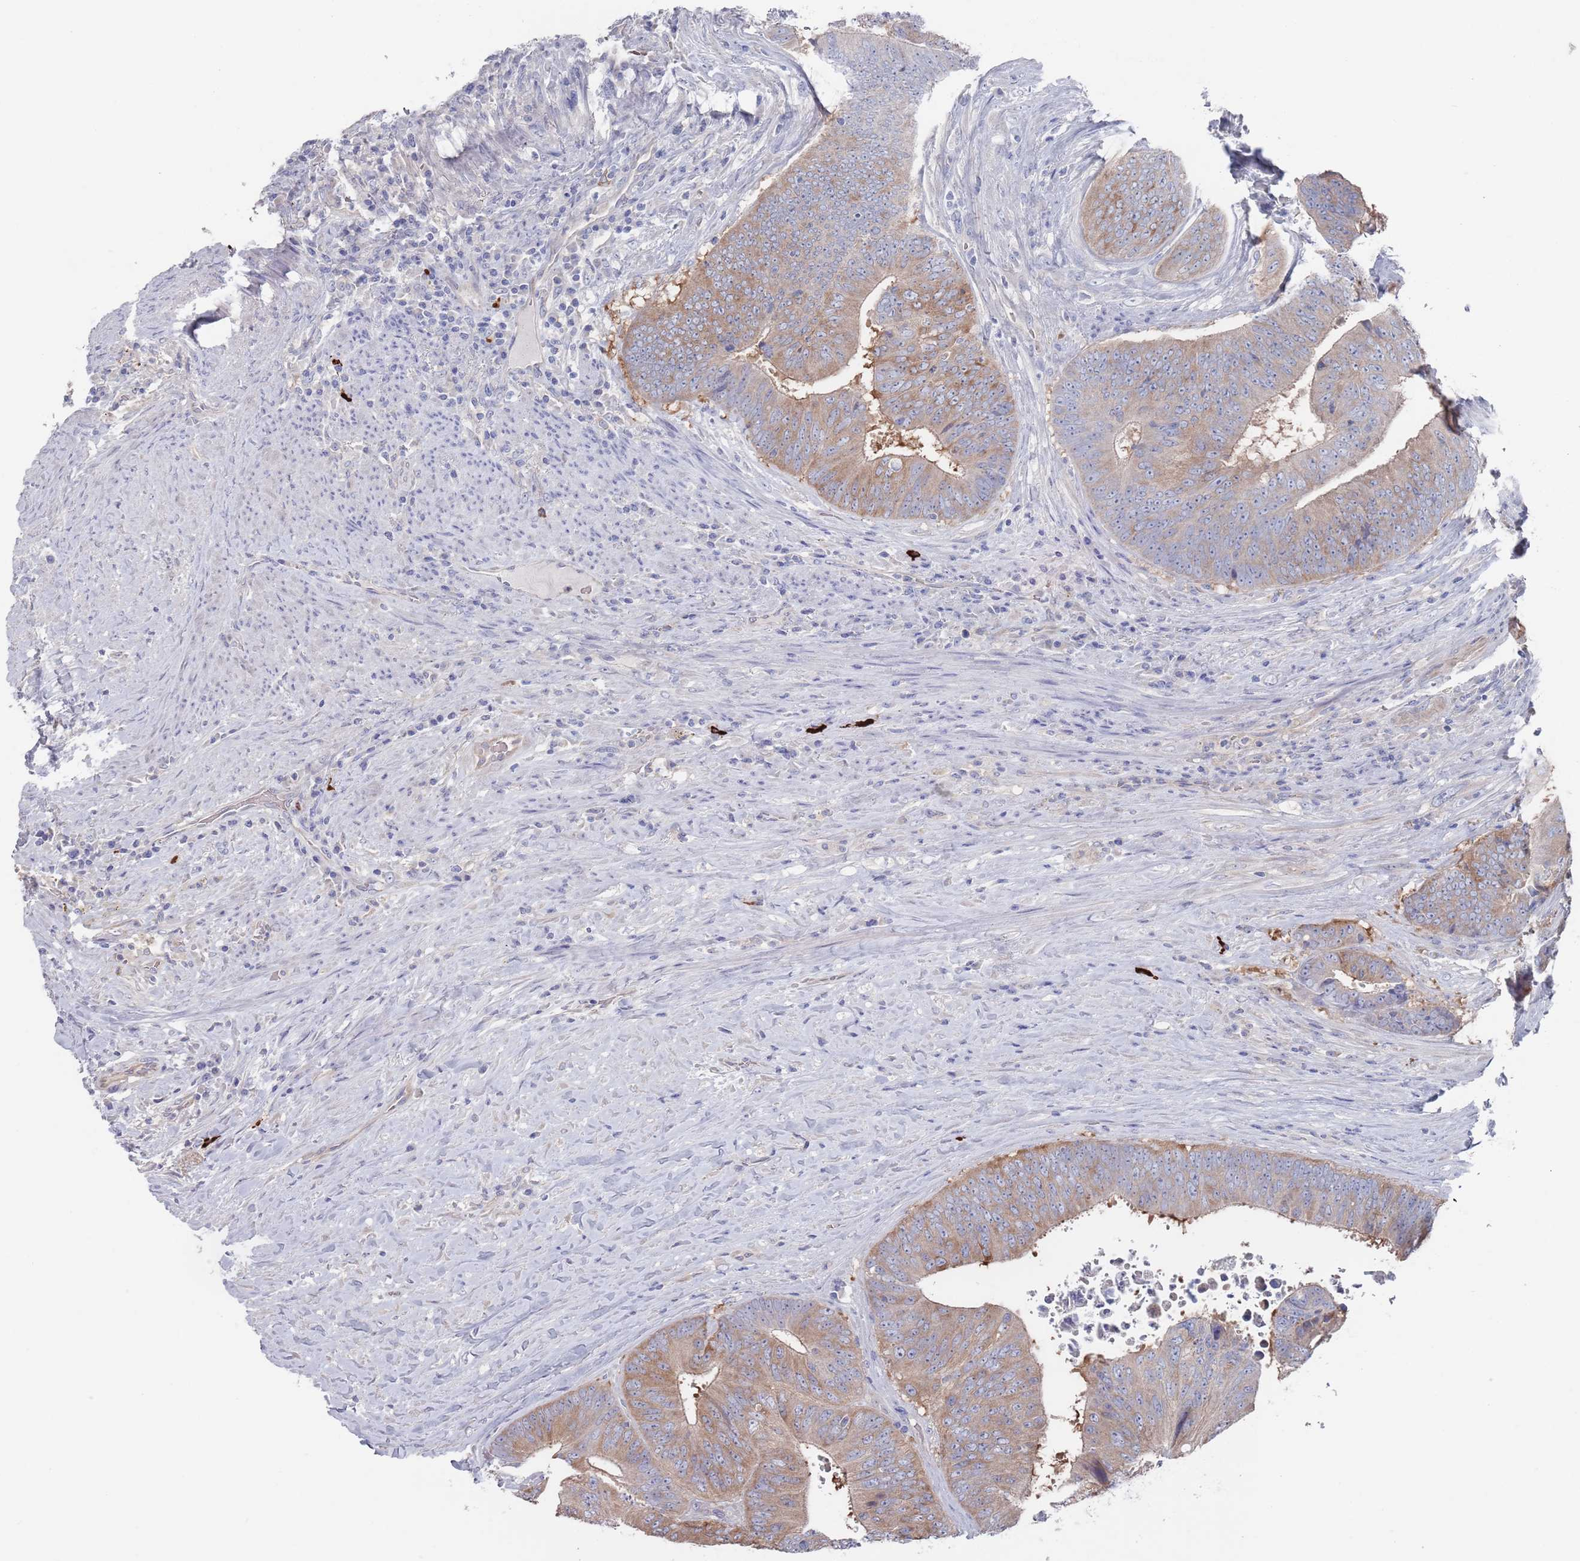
{"staining": {"intensity": "moderate", "quantity": "25%-75%", "location": "cytoplasmic/membranous"}, "tissue": "colorectal cancer", "cell_type": "Tumor cells", "image_type": "cancer", "snomed": [{"axis": "morphology", "description": "Adenocarcinoma, NOS"}, {"axis": "topography", "description": "Rectum"}], "caption": "Immunohistochemical staining of human colorectal cancer reveals medium levels of moderate cytoplasmic/membranous protein positivity in about 25%-75% of tumor cells.", "gene": "TMCO3", "patient": {"sex": "male", "age": 72}}